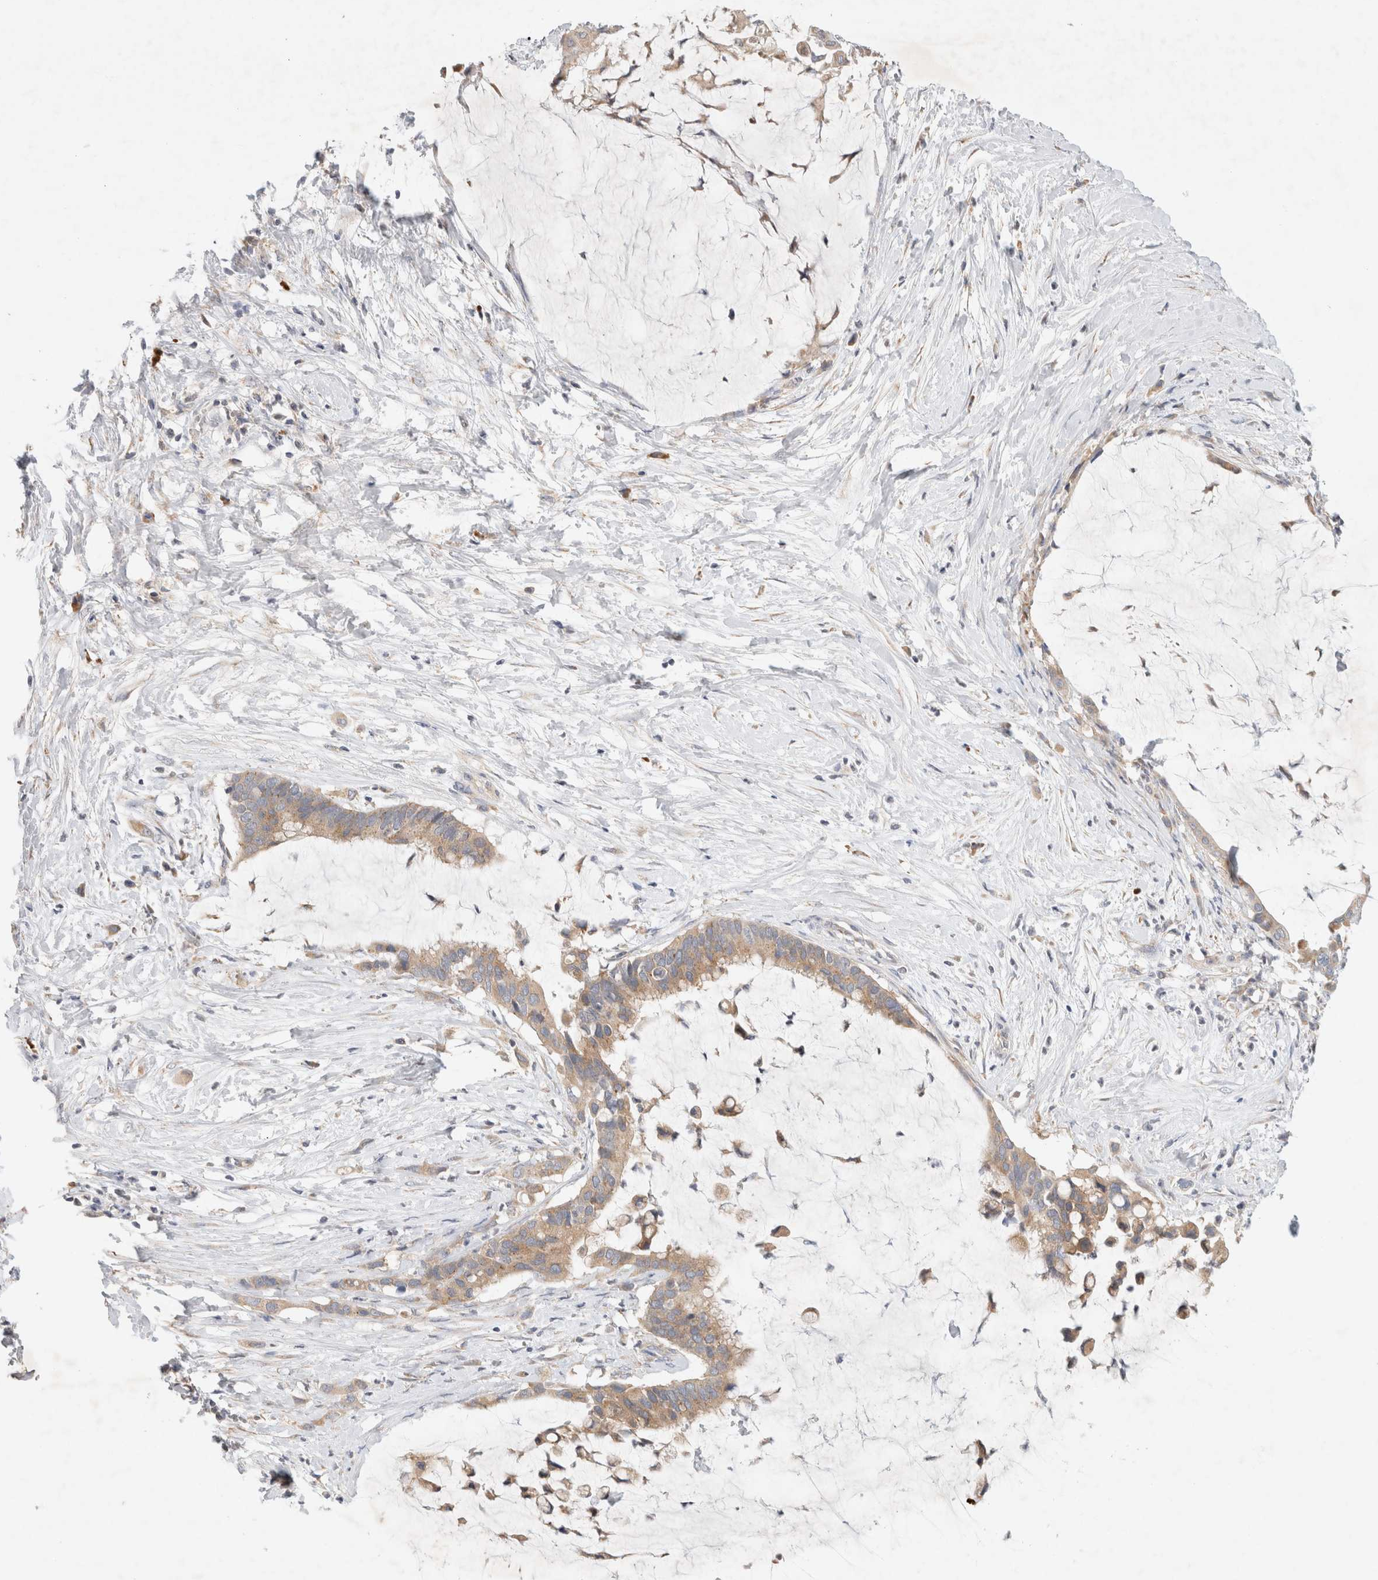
{"staining": {"intensity": "weak", "quantity": ">75%", "location": "cytoplasmic/membranous"}, "tissue": "pancreatic cancer", "cell_type": "Tumor cells", "image_type": "cancer", "snomed": [{"axis": "morphology", "description": "Adenocarcinoma, NOS"}, {"axis": "topography", "description": "Pancreas"}], "caption": "Protein expression analysis of human adenocarcinoma (pancreatic) reveals weak cytoplasmic/membranous positivity in approximately >75% of tumor cells. (IHC, brightfield microscopy, high magnification).", "gene": "NEDD4L", "patient": {"sex": "male", "age": 41}}